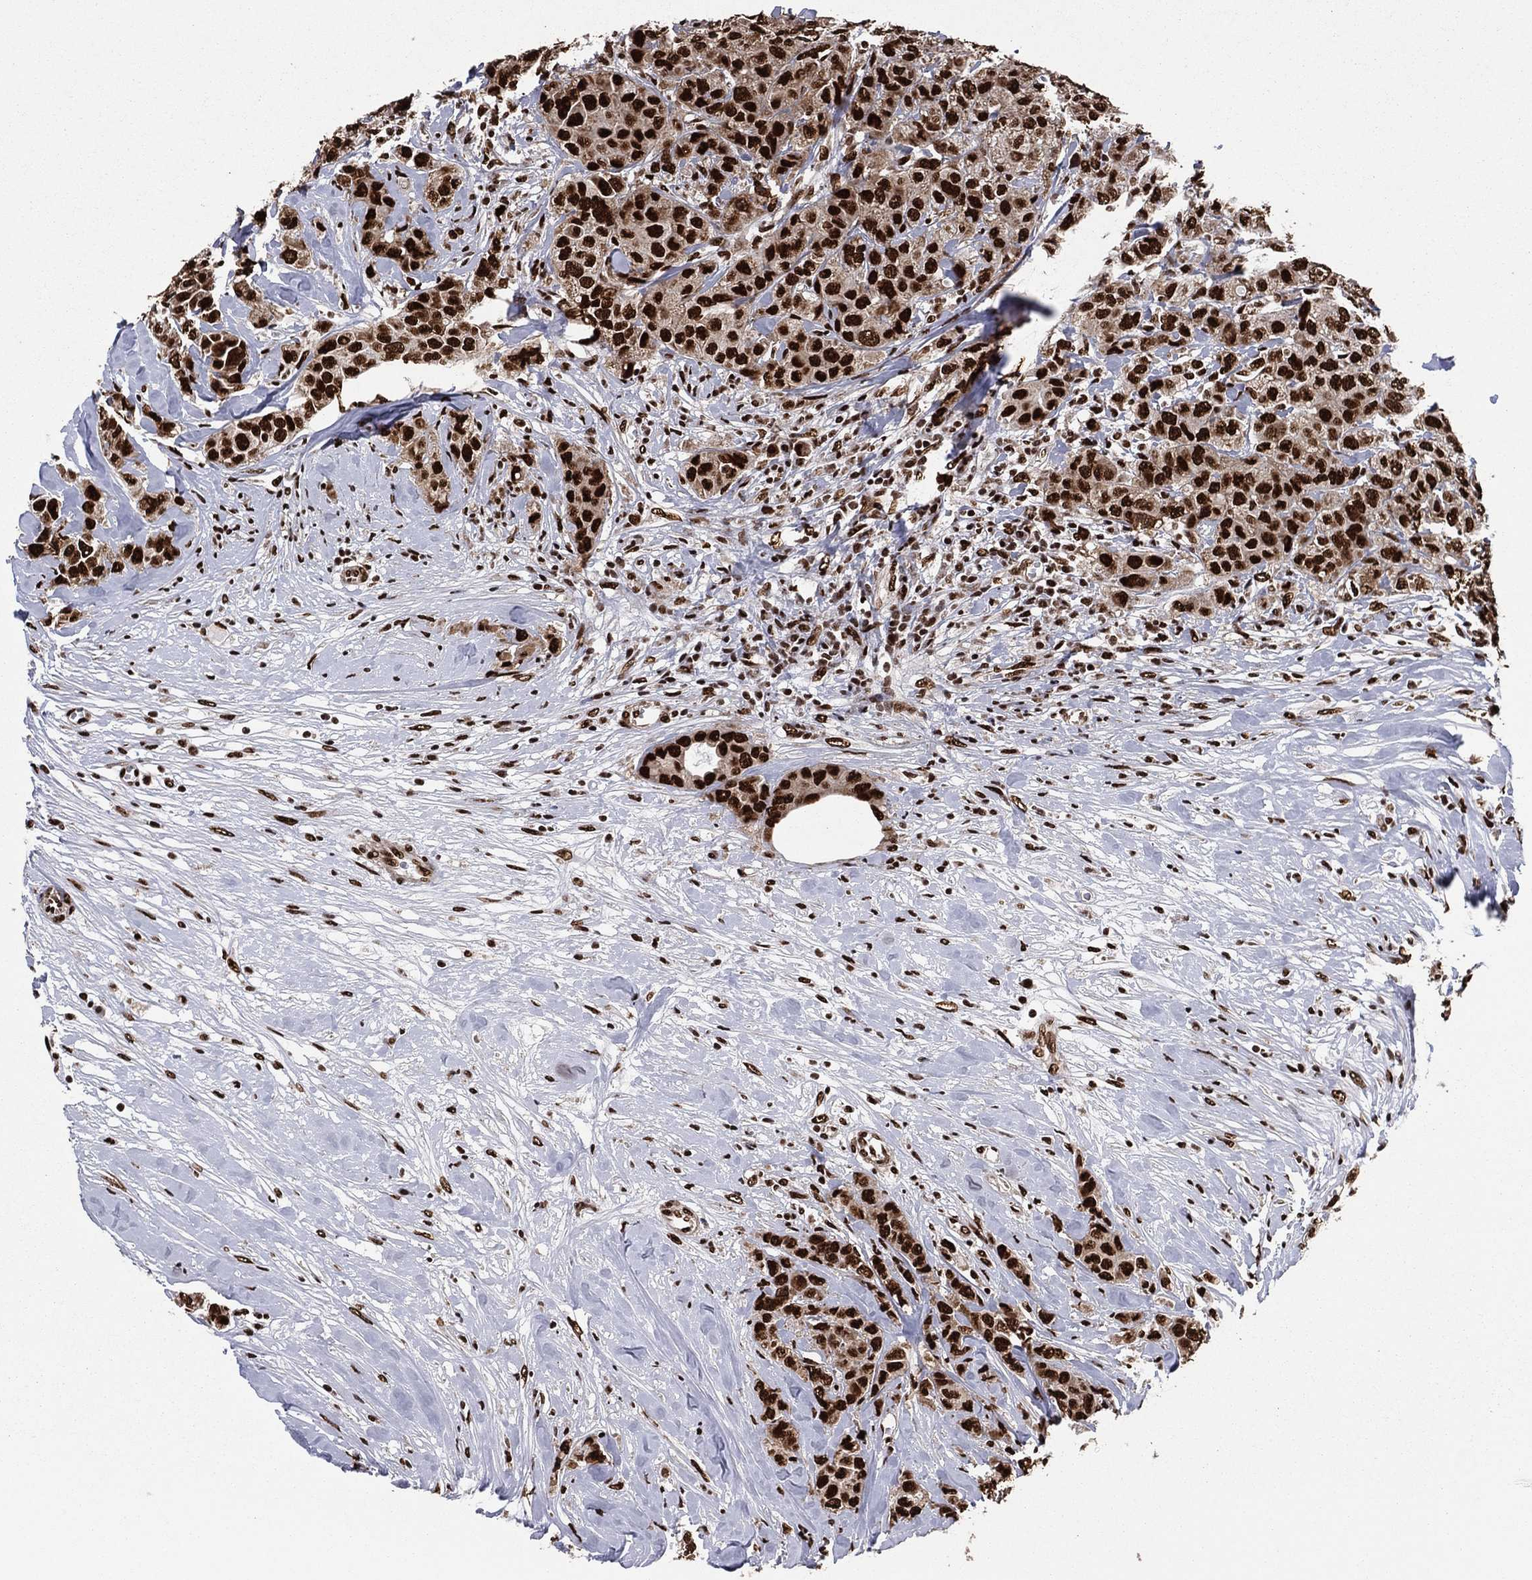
{"staining": {"intensity": "strong", "quantity": ">75%", "location": "nuclear"}, "tissue": "breast cancer", "cell_type": "Tumor cells", "image_type": "cancer", "snomed": [{"axis": "morphology", "description": "Duct carcinoma"}, {"axis": "topography", "description": "Breast"}], "caption": "An image of breast cancer (invasive ductal carcinoma) stained for a protein displays strong nuclear brown staining in tumor cells.", "gene": "TP53BP1", "patient": {"sex": "female", "age": 43}}